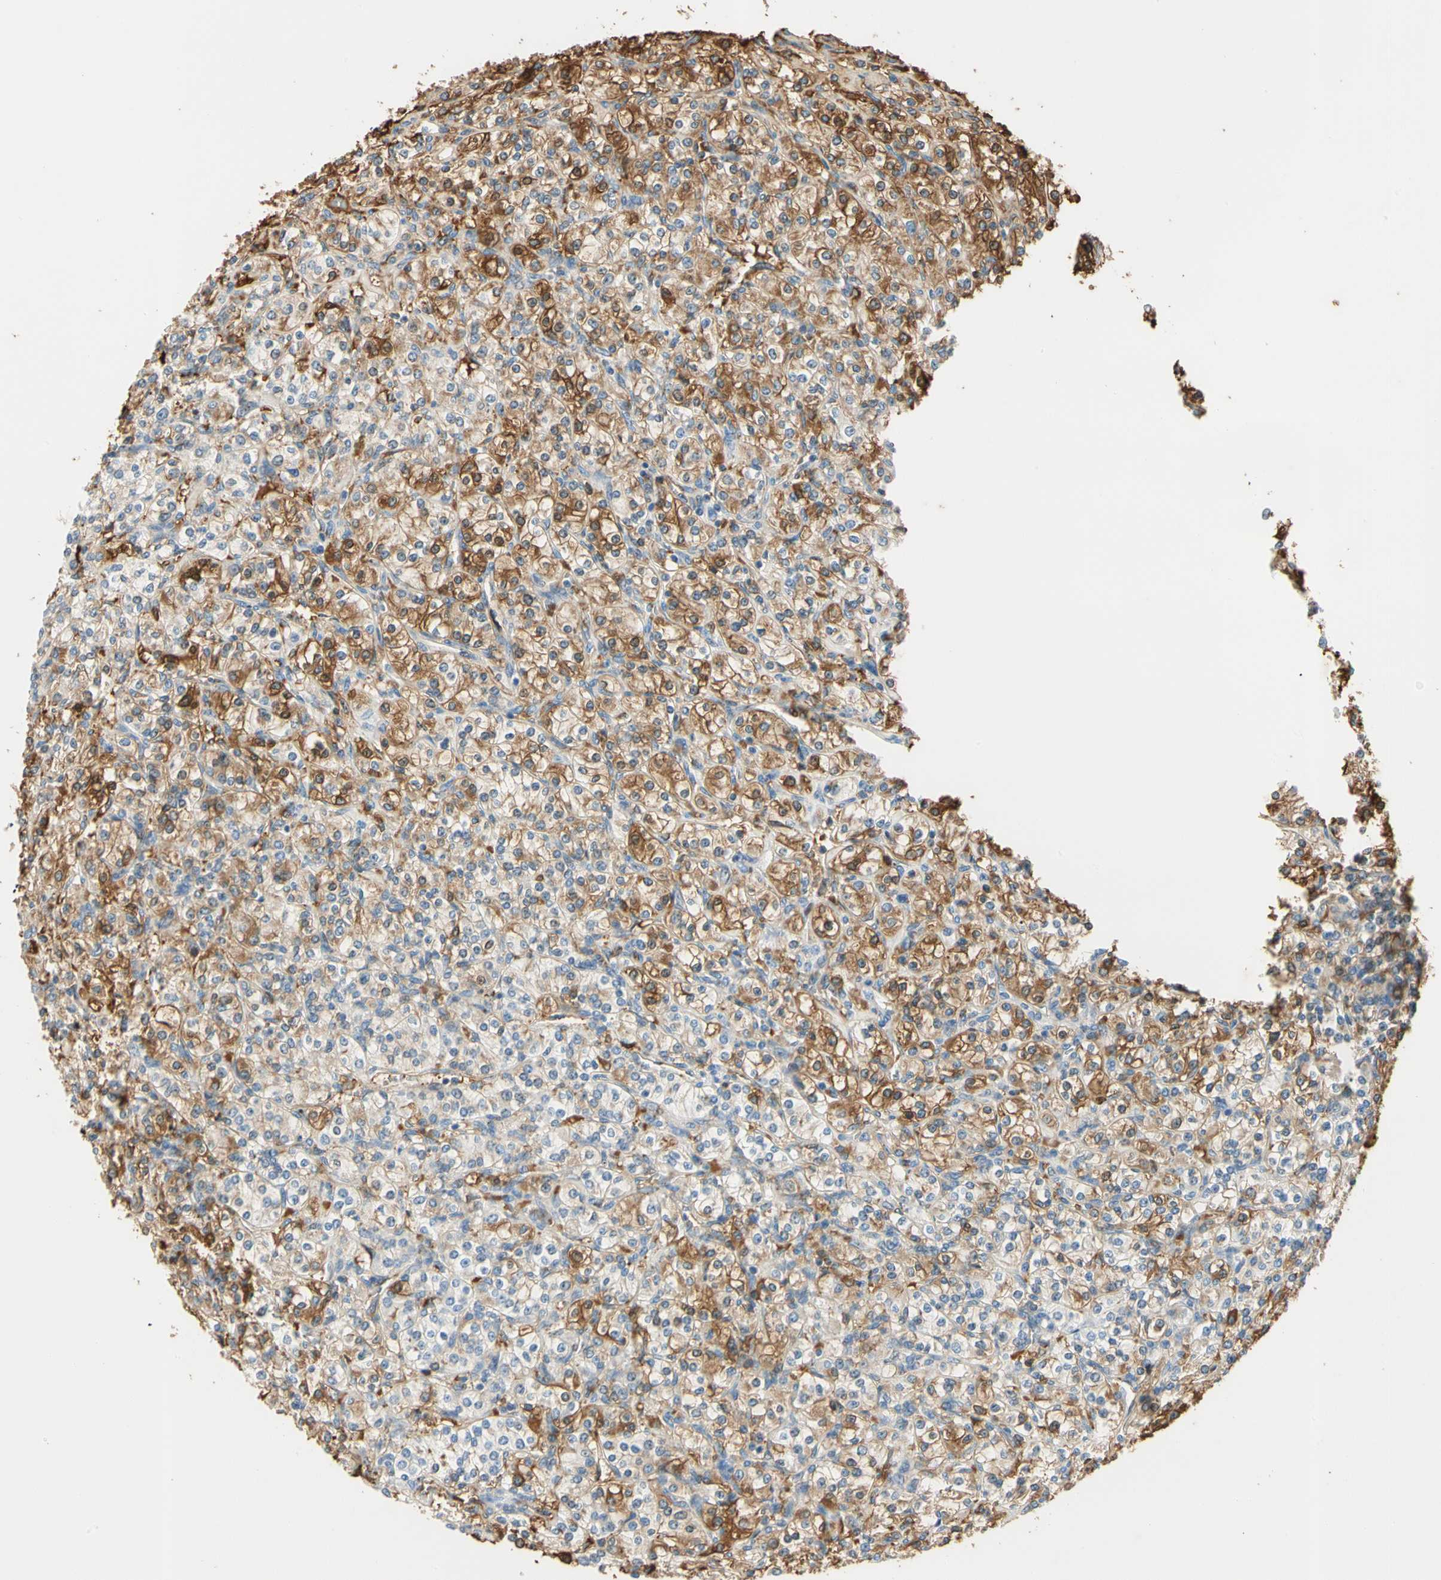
{"staining": {"intensity": "moderate", "quantity": "25%-75%", "location": "cytoplasmic/membranous"}, "tissue": "renal cancer", "cell_type": "Tumor cells", "image_type": "cancer", "snomed": [{"axis": "morphology", "description": "Adenocarcinoma, NOS"}, {"axis": "topography", "description": "Kidney"}], "caption": "Adenocarcinoma (renal) stained with a brown dye demonstrates moderate cytoplasmic/membranous positive staining in approximately 25%-75% of tumor cells.", "gene": "LAMB3", "patient": {"sex": "male", "age": 77}}